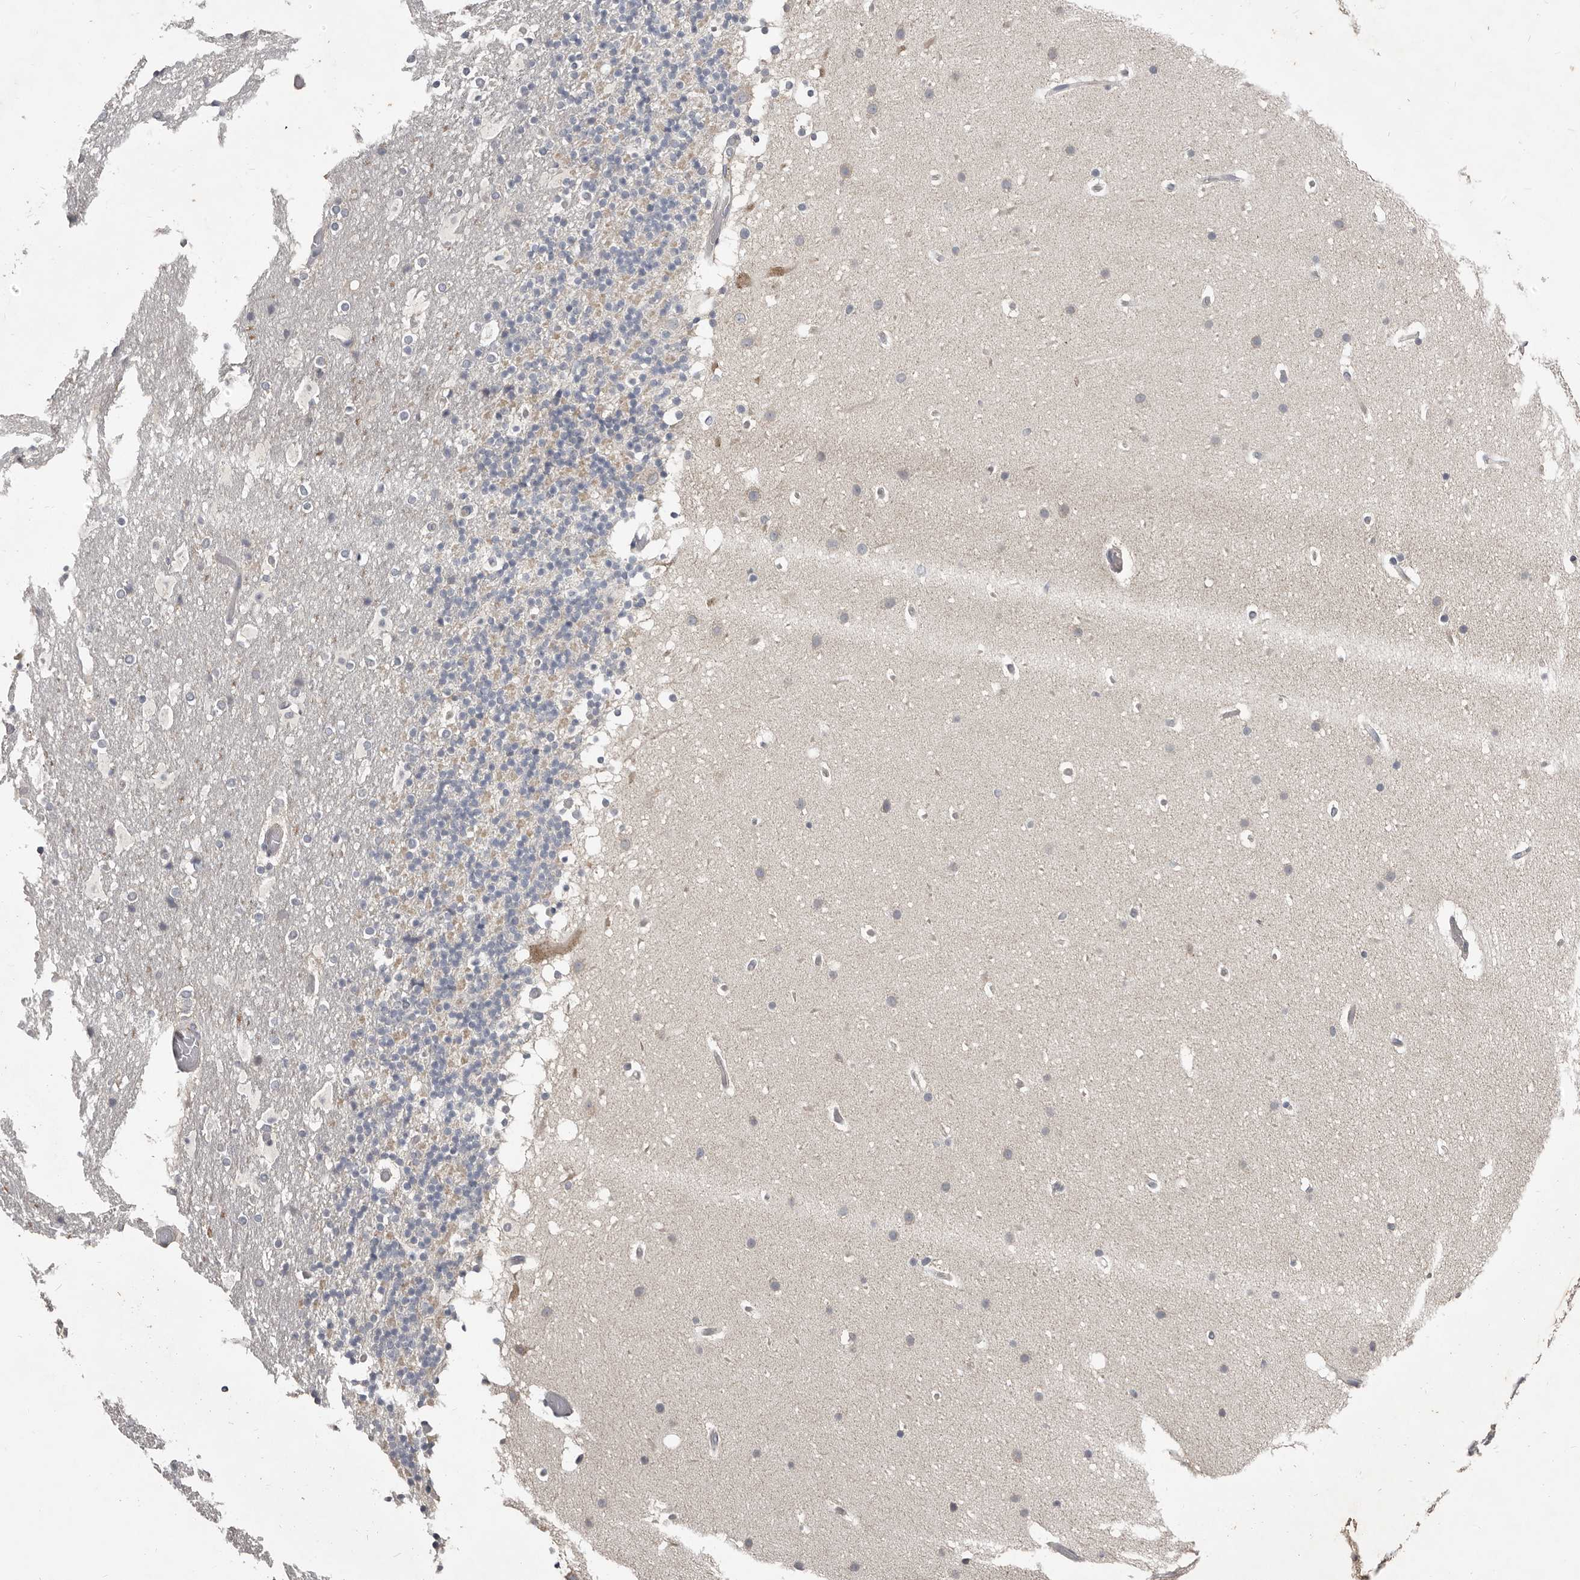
{"staining": {"intensity": "negative", "quantity": "none", "location": "none"}, "tissue": "cerebellum", "cell_type": "Cells in granular layer", "image_type": "normal", "snomed": [{"axis": "morphology", "description": "Normal tissue, NOS"}, {"axis": "topography", "description": "Cerebellum"}], "caption": "Immunohistochemical staining of normal human cerebellum displays no significant expression in cells in granular layer. Nuclei are stained in blue.", "gene": "AKNAD1", "patient": {"sex": "male", "age": 57}}